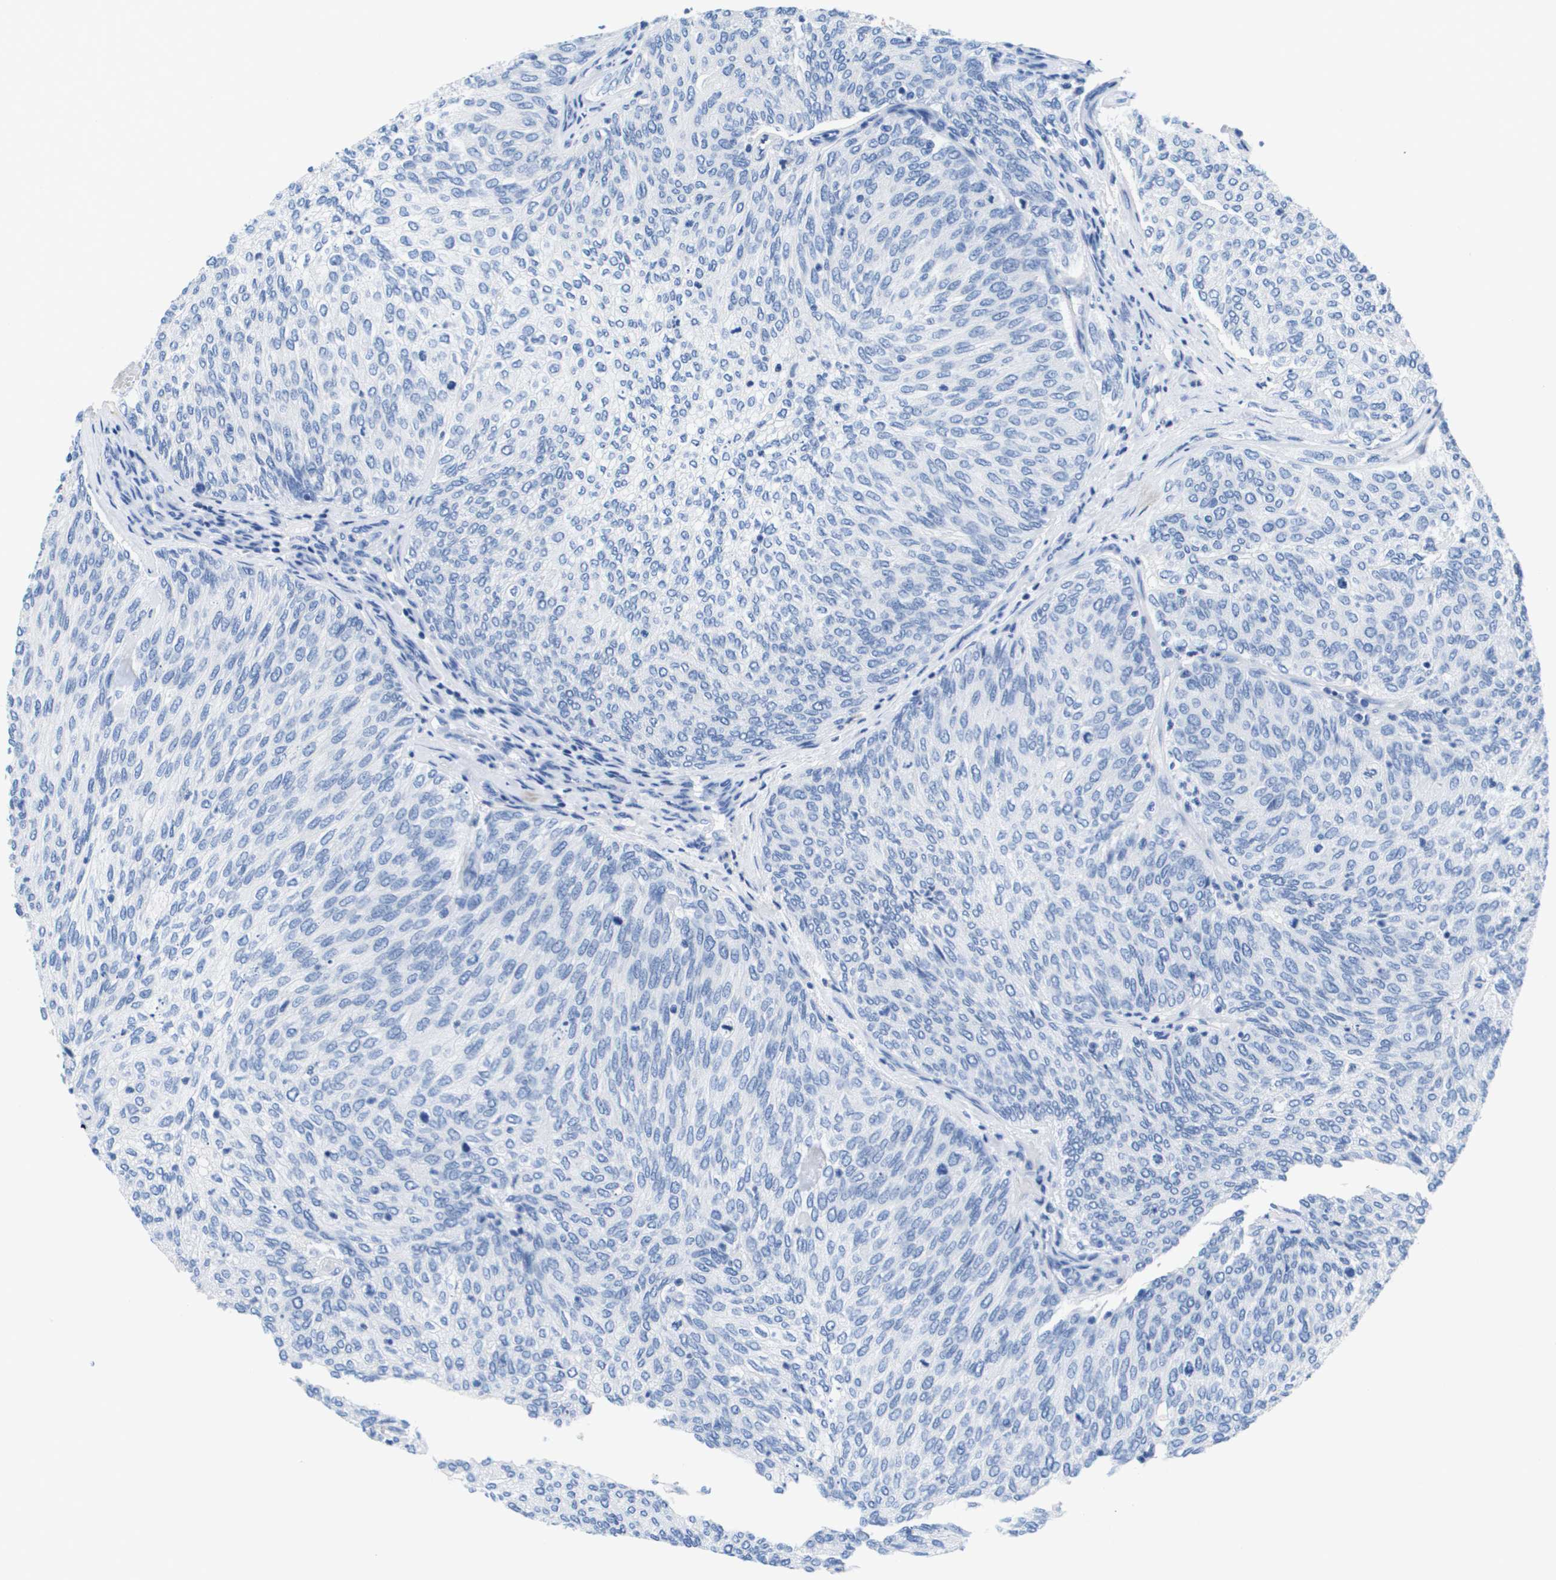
{"staining": {"intensity": "negative", "quantity": "none", "location": "none"}, "tissue": "urothelial cancer", "cell_type": "Tumor cells", "image_type": "cancer", "snomed": [{"axis": "morphology", "description": "Urothelial carcinoma, Low grade"}, {"axis": "topography", "description": "Urinary bladder"}], "caption": "Urothelial cancer stained for a protein using immunohistochemistry (IHC) exhibits no staining tumor cells.", "gene": "APOA1", "patient": {"sex": "female", "age": 79}}